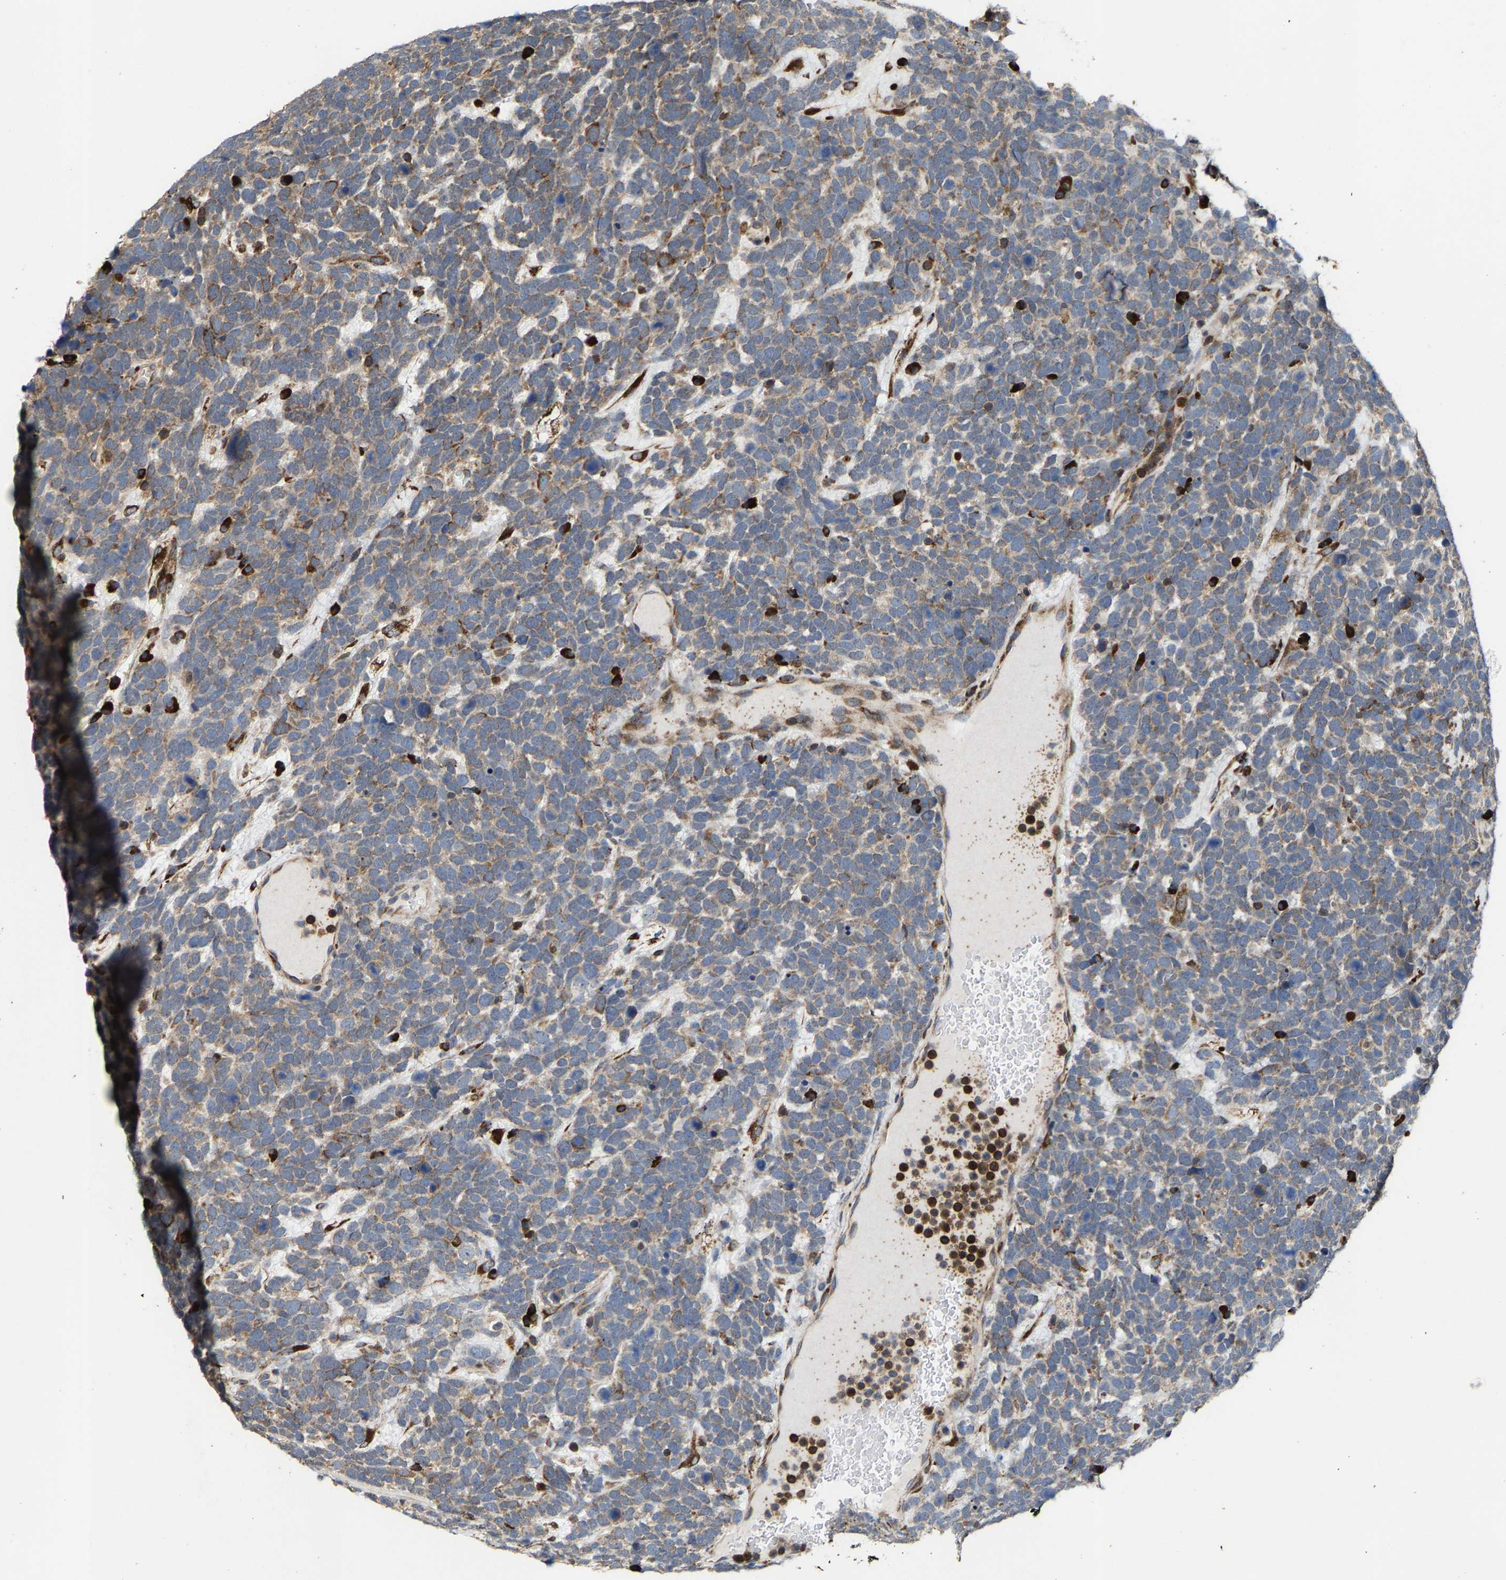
{"staining": {"intensity": "weak", "quantity": ">75%", "location": "cytoplasmic/membranous"}, "tissue": "urothelial cancer", "cell_type": "Tumor cells", "image_type": "cancer", "snomed": [{"axis": "morphology", "description": "Urothelial carcinoma, High grade"}, {"axis": "topography", "description": "Urinary bladder"}], "caption": "Brown immunohistochemical staining in human urothelial carcinoma (high-grade) demonstrates weak cytoplasmic/membranous staining in about >75% of tumor cells. (IHC, brightfield microscopy, high magnification).", "gene": "FGD3", "patient": {"sex": "female", "age": 82}}